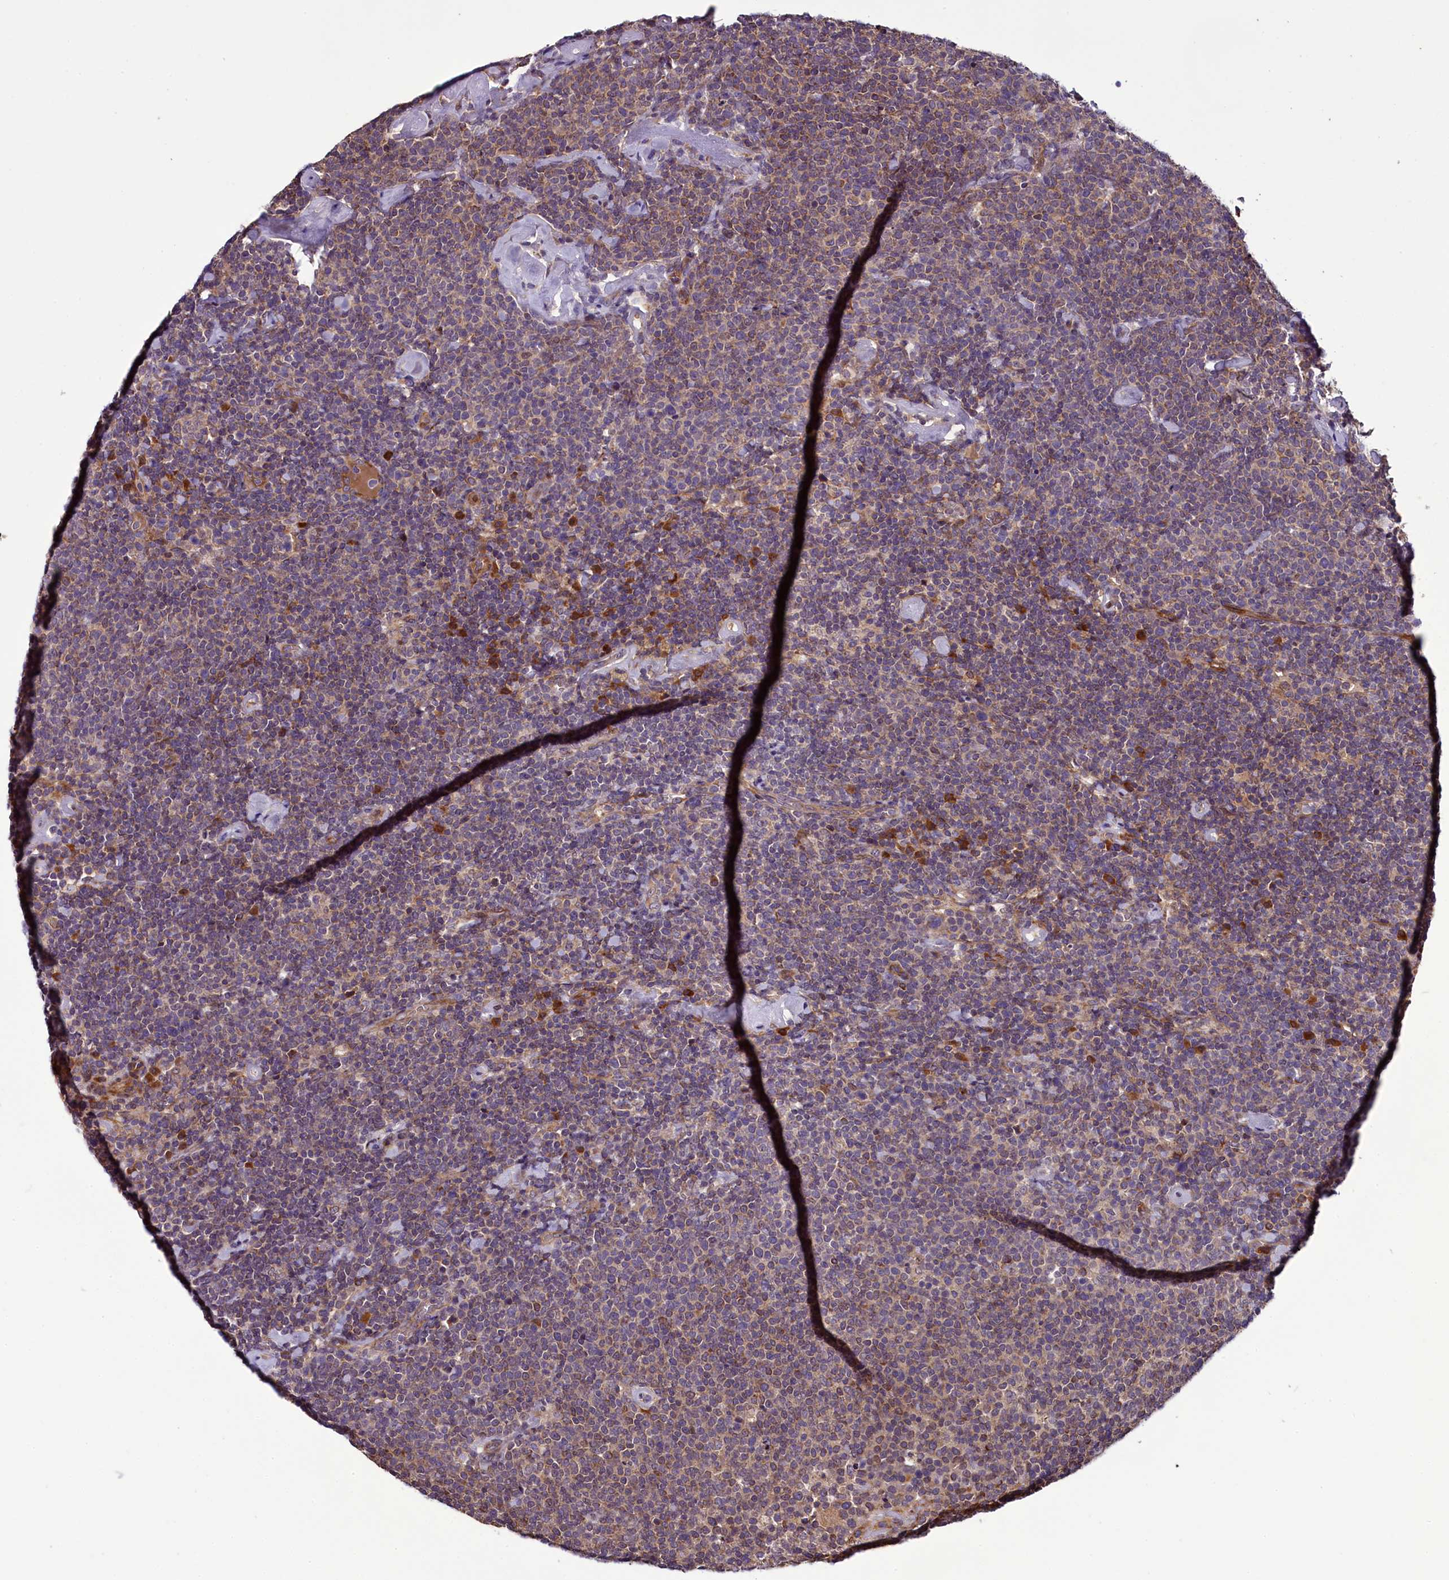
{"staining": {"intensity": "weak", "quantity": "<25%", "location": "cytoplasmic/membranous"}, "tissue": "lymphoma", "cell_type": "Tumor cells", "image_type": "cancer", "snomed": [{"axis": "morphology", "description": "Malignant lymphoma, non-Hodgkin's type, High grade"}, {"axis": "topography", "description": "Lymph node"}], "caption": "The immunohistochemistry (IHC) image has no significant staining in tumor cells of lymphoma tissue.", "gene": "RPUSD2", "patient": {"sex": "male", "age": 61}}